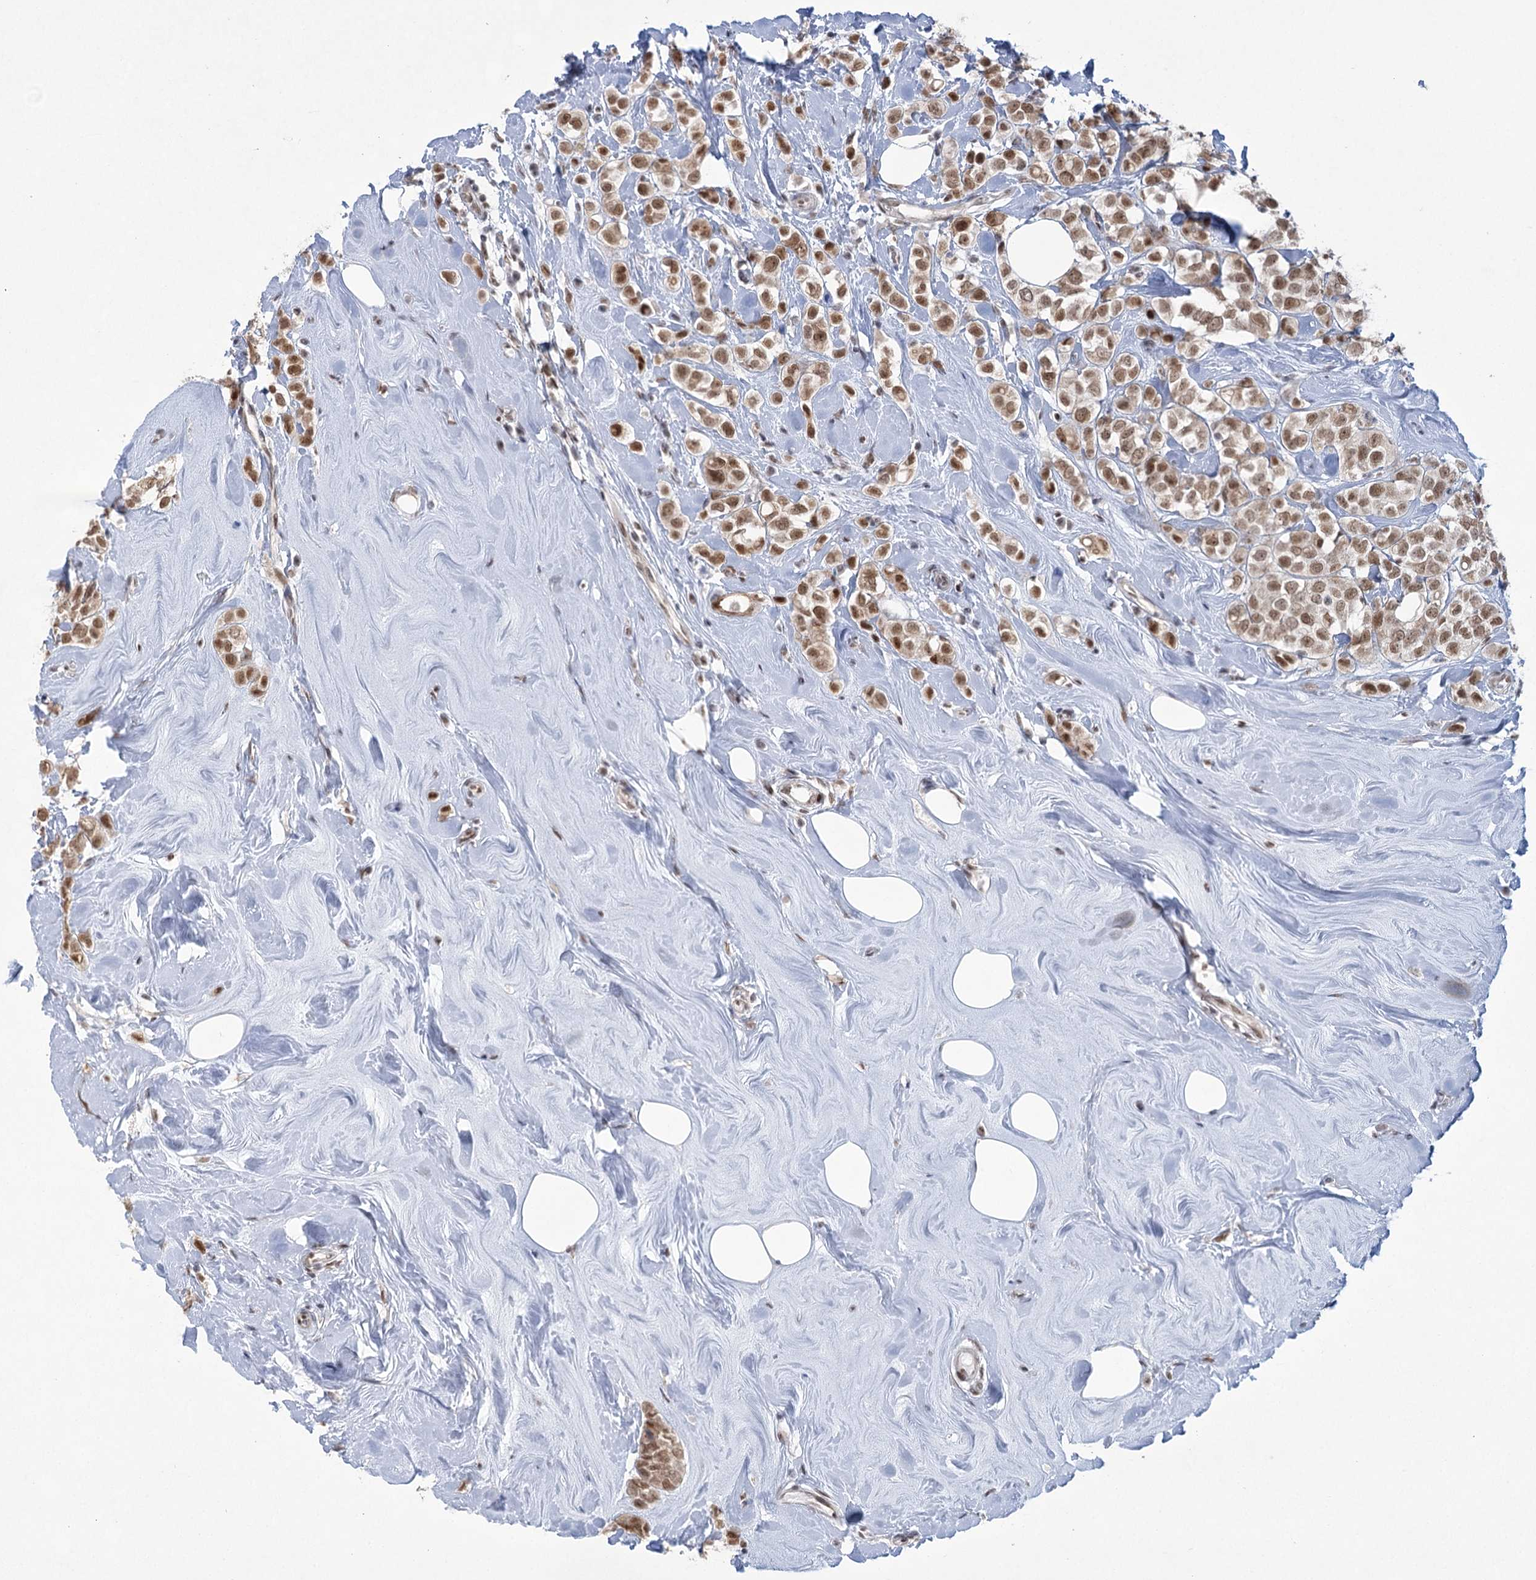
{"staining": {"intensity": "moderate", "quantity": ">75%", "location": "nuclear"}, "tissue": "breast cancer", "cell_type": "Tumor cells", "image_type": "cancer", "snomed": [{"axis": "morphology", "description": "Lobular carcinoma"}, {"axis": "topography", "description": "Breast"}], "caption": "A brown stain labels moderate nuclear staining of a protein in breast lobular carcinoma tumor cells. The protein of interest is shown in brown color, while the nuclei are stained blue.", "gene": "ZCCHC8", "patient": {"sex": "female", "age": 47}}